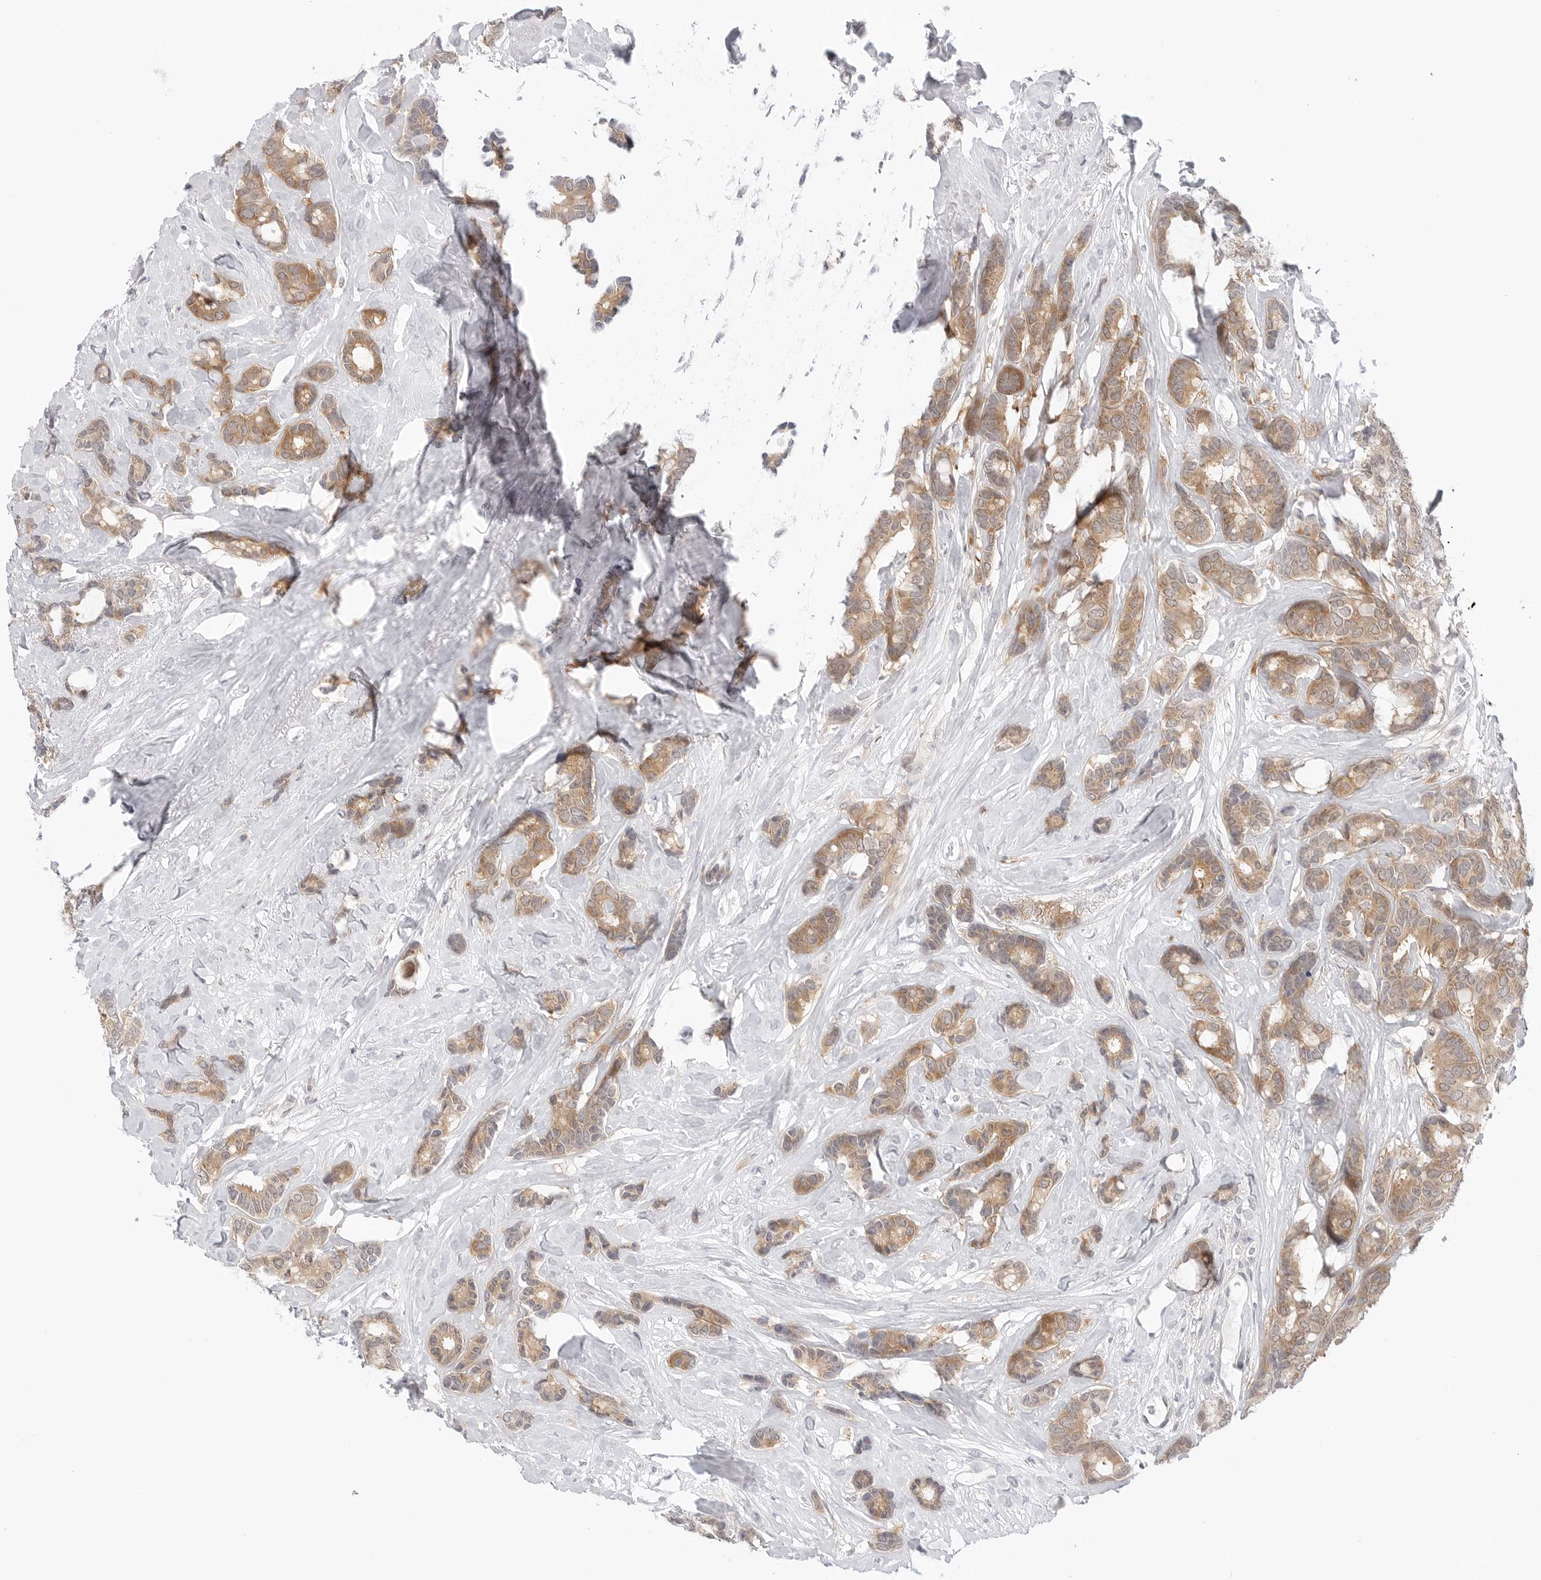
{"staining": {"intensity": "moderate", "quantity": ">75%", "location": "cytoplasmic/membranous"}, "tissue": "breast cancer", "cell_type": "Tumor cells", "image_type": "cancer", "snomed": [{"axis": "morphology", "description": "Duct carcinoma"}, {"axis": "topography", "description": "Breast"}], "caption": "Breast cancer was stained to show a protein in brown. There is medium levels of moderate cytoplasmic/membranous positivity in about >75% of tumor cells.", "gene": "NUDC", "patient": {"sex": "female", "age": 87}}